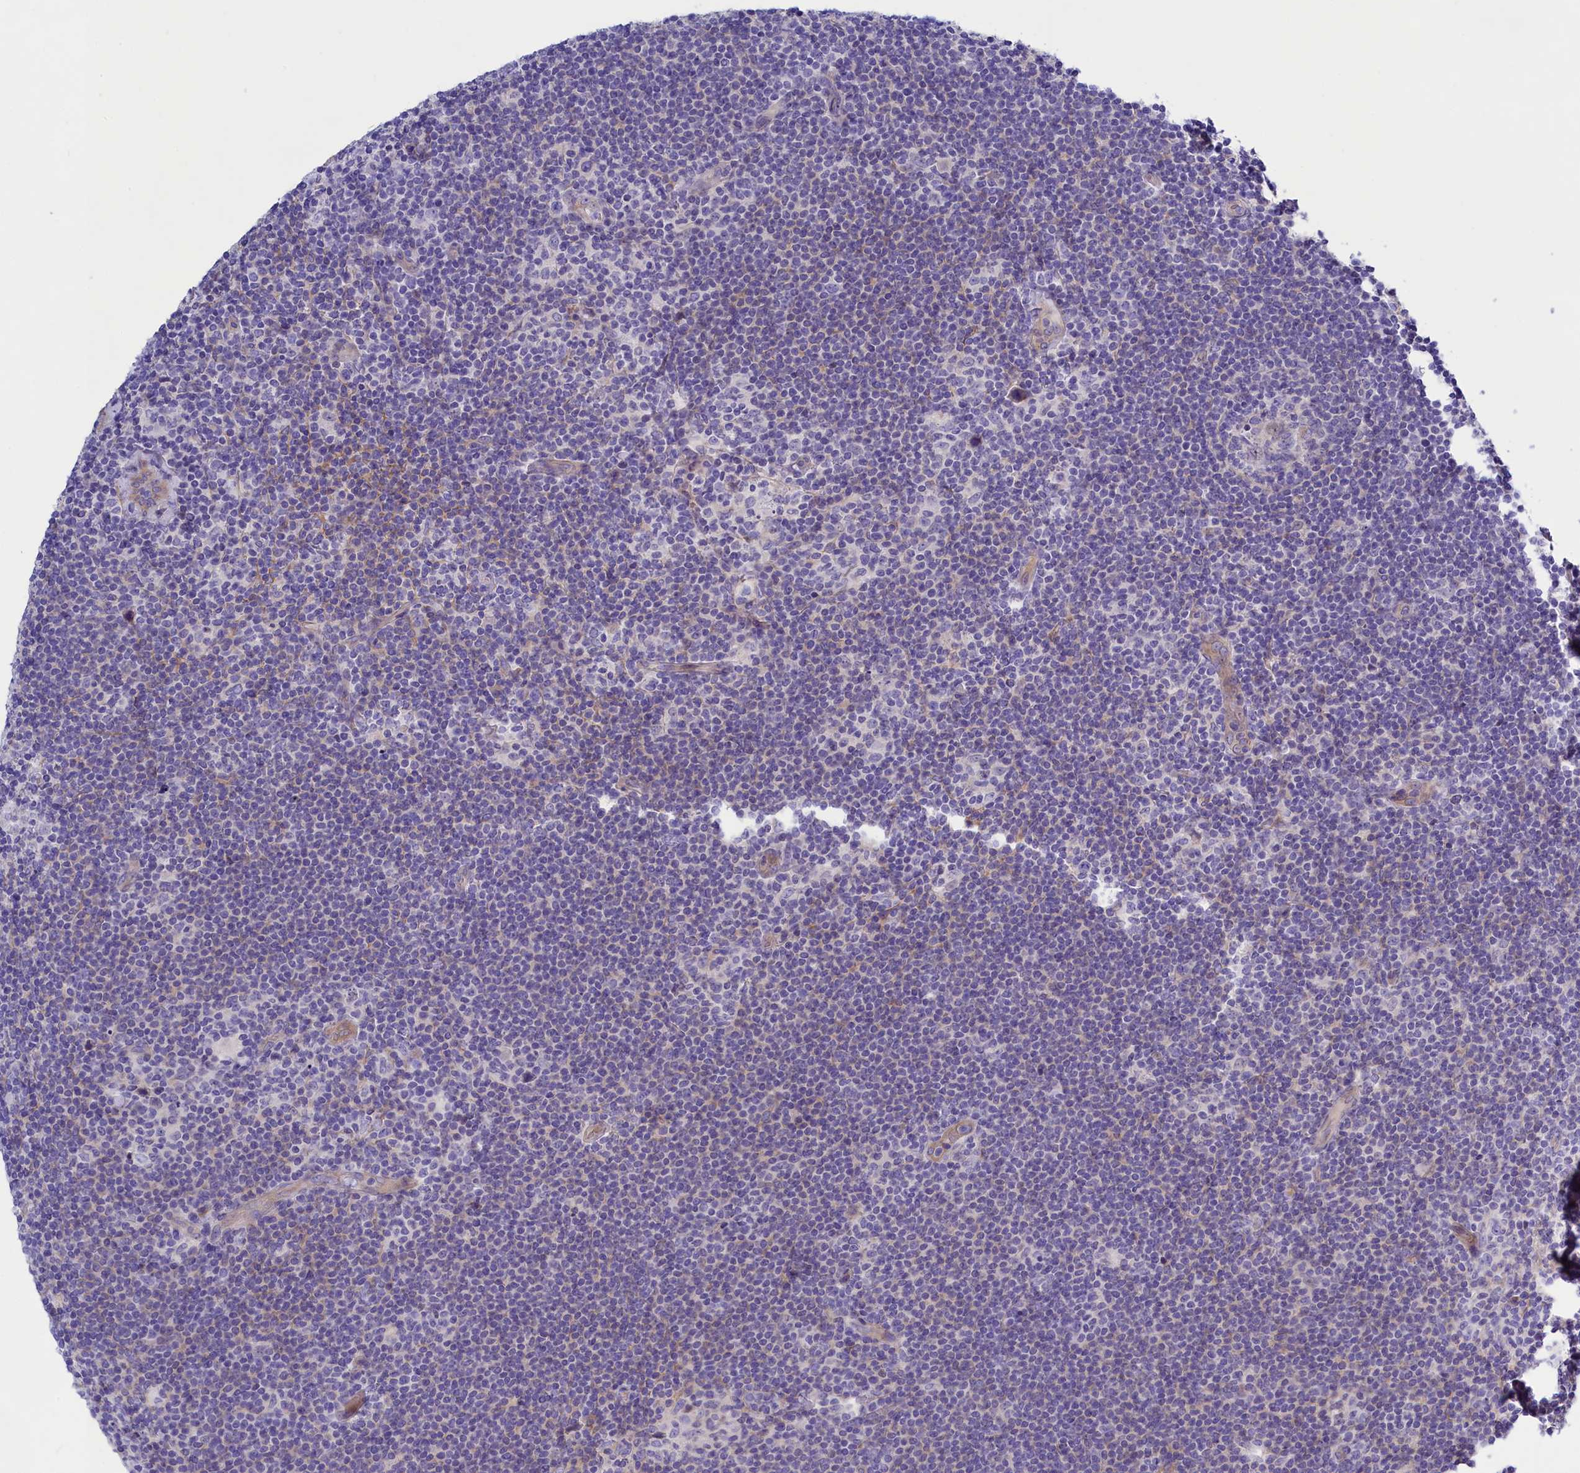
{"staining": {"intensity": "negative", "quantity": "none", "location": "none"}, "tissue": "lymphoma", "cell_type": "Tumor cells", "image_type": "cancer", "snomed": [{"axis": "morphology", "description": "Hodgkin's disease, NOS"}, {"axis": "topography", "description": "Lymph node"}], "caption": "IHC of Hodgkin's disease exhibits no staining in tumor cells. (Brightfield microscopy of DAB (3,3'-diaminobenzidine) immunohistochemistry at high magnification).", "gene": "PPP1R13L", "patient": {"sex": "female", "age": 57}}